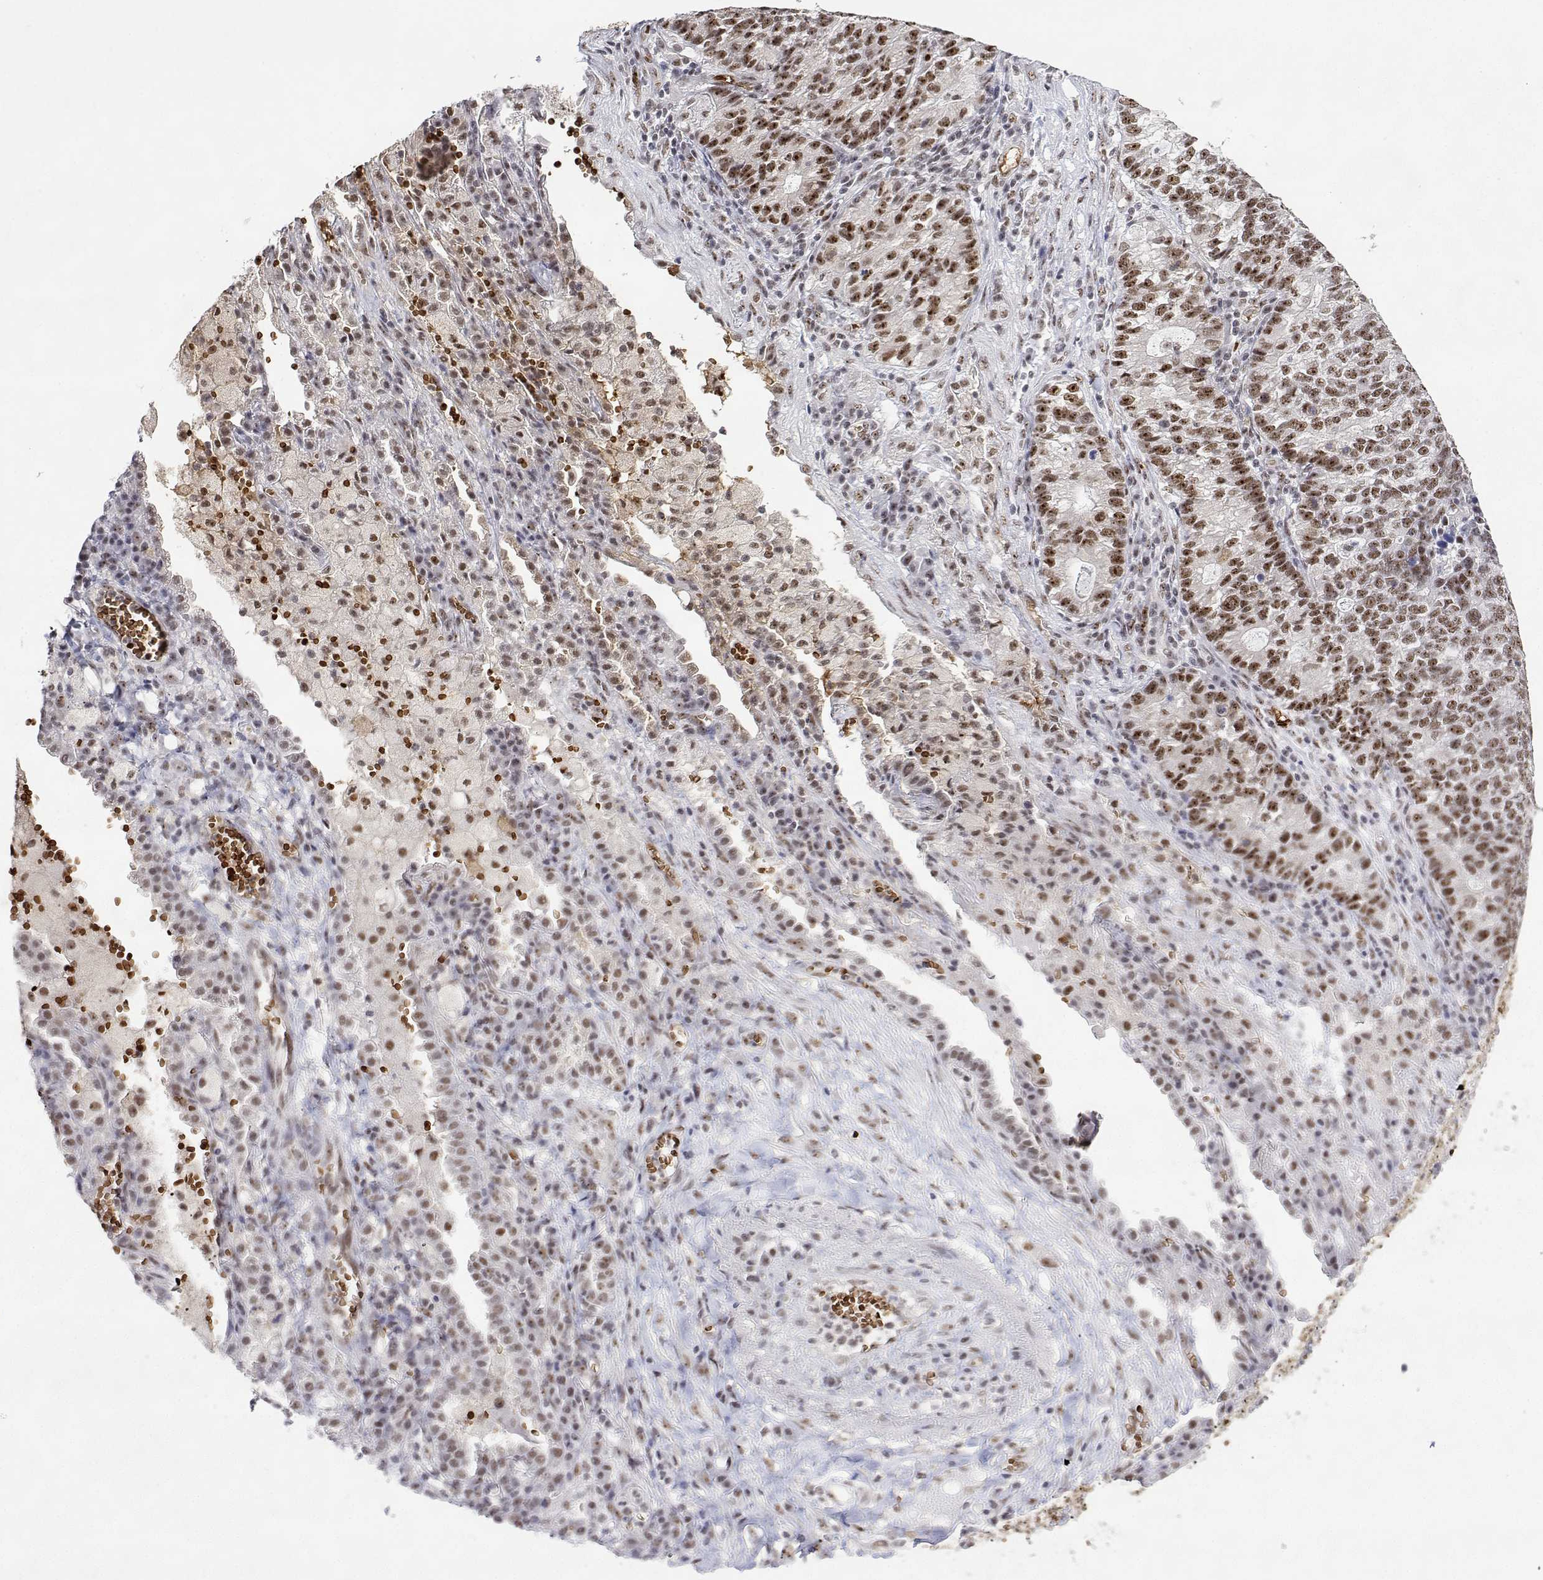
{"staining": {"intensity": "moderate", "quantity": ">75%", "location": "nuclear"}, "tissue": "lung cancer", "cell_type": "Tumor cells", "image_type": "cancer", "snomed": [{"axis": "morphology", "description": "Adenocarcinoma, NOS"}, {"axis": "topography", "description": "Lung"}], "caption": "Brown immunohistochemical staining in lung cancer (adenocarcinoma) shows moderate nuclear positivity in approximately >75% of tumor cells.", "gene": "ADAR", "patient": {"sex": "male", "age": 57}}